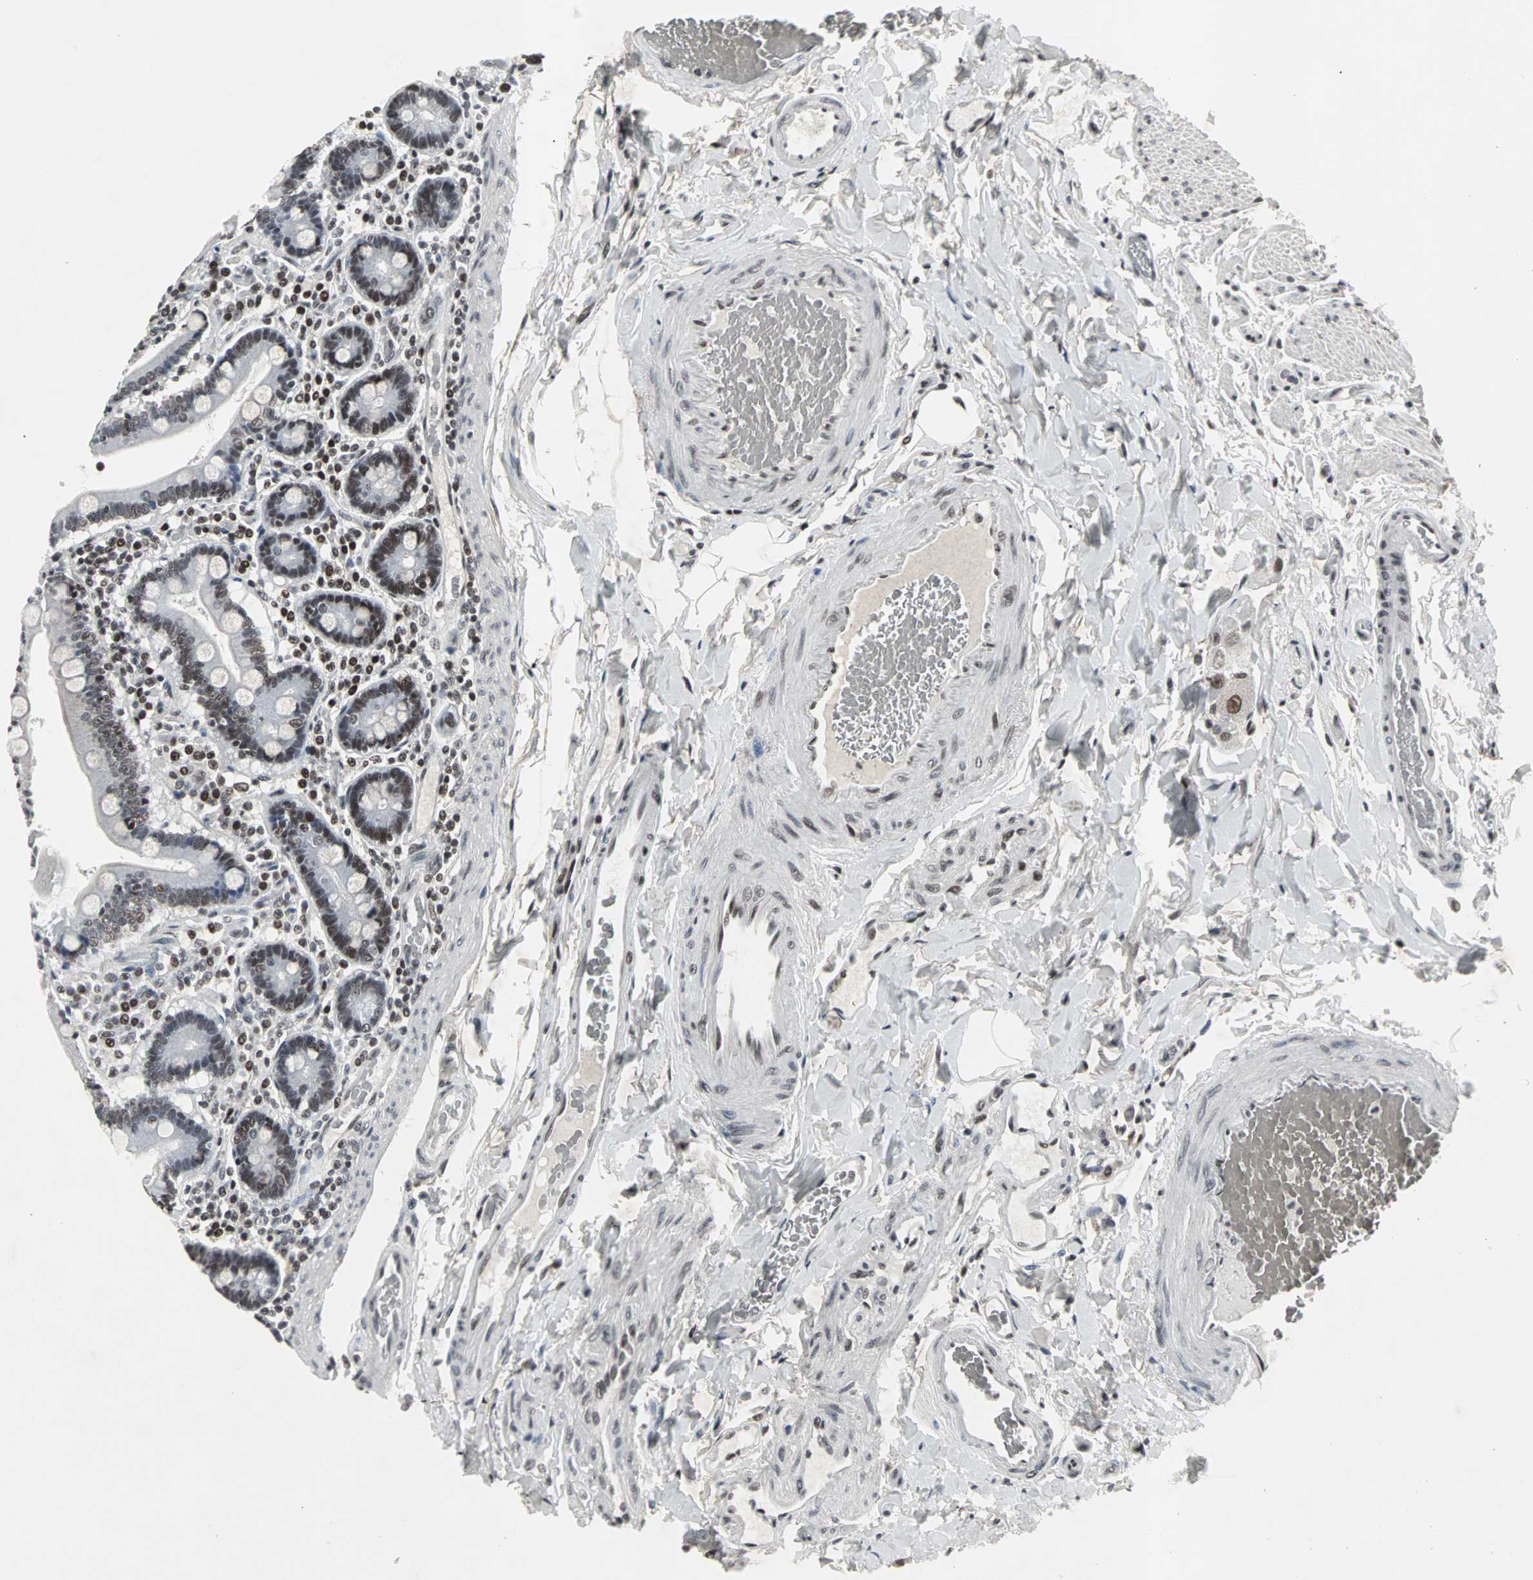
{"staining": {"intensity": "moderate", "quantity": ">75%", "location": "nuclear"}, "tissue": "duodenum", "cell_type": "Glandular cells", "image_type": "normal", "snomed": [{"axis": "morphology", "description": "Normal tissue, NOS"}, {"axis": "topography", "description": "Duodenum"}], "caption": "Immunohistochemical staining of benign human duodenum shows medium levels of moderate nuclear expression in about >75% of glandular cells.", "gene": "PNKP", "patient": {"sex": "female", "age": 53}}